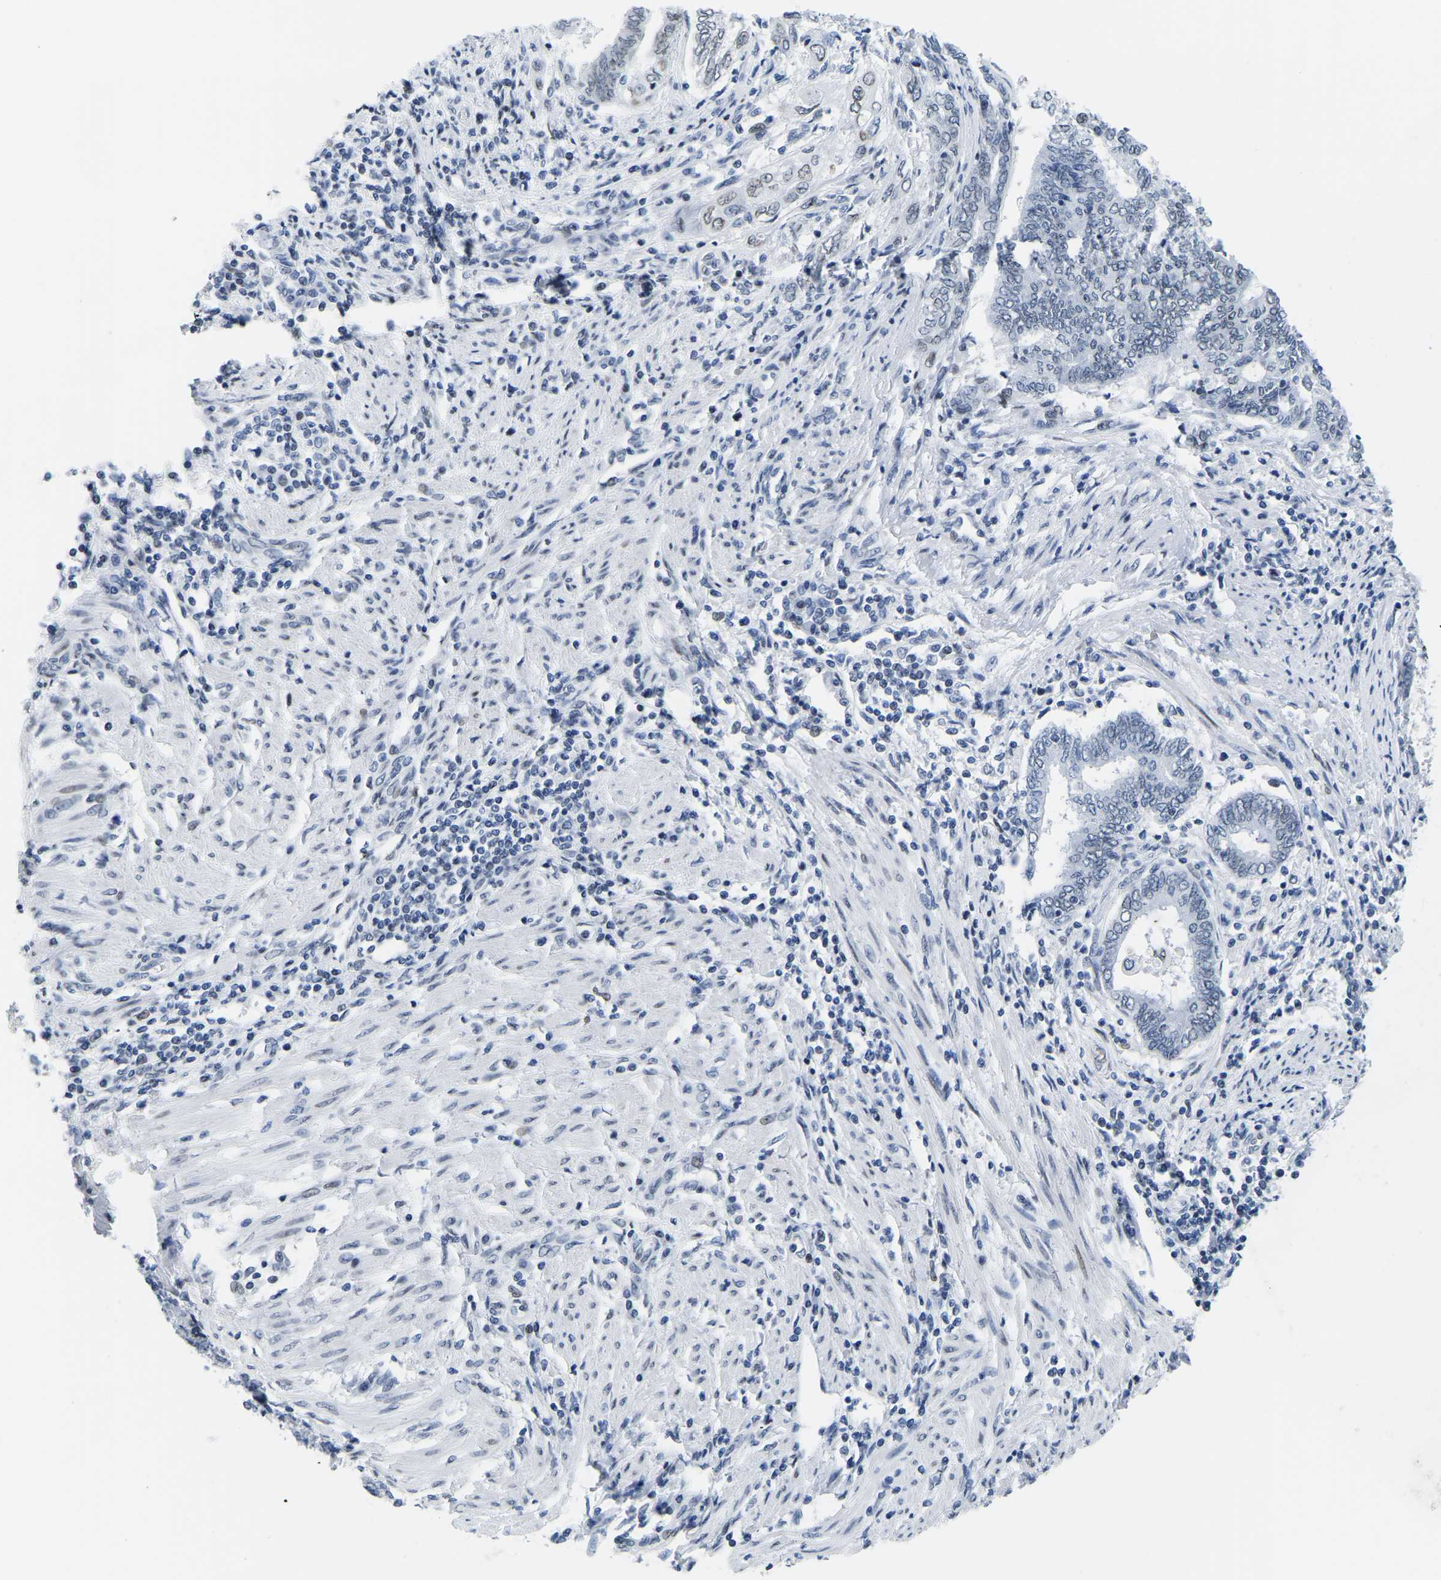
{"staining": {"intensity": "weak", "quantity": "<25%", "location": "cytoplasmic/membranous,nuclear"}, "tissue": "endometrial cancer", "cell_type": "Tumor cells", "image_type": "cancer", "snomed": [{"axis": "morphology", "description": "Adenocarcinoma, NOS"}, {"axis": "topography", "description": "Uterus"}, {"axis": "topography", "description": "Endometrium"}], "caption": "Immunohistochemistry (IHC) of human endometrial adenocarcinoma displays no staining in tumor cells.", "gene": "UPK3A", "patient": {"sex": "female", "age": 70}}